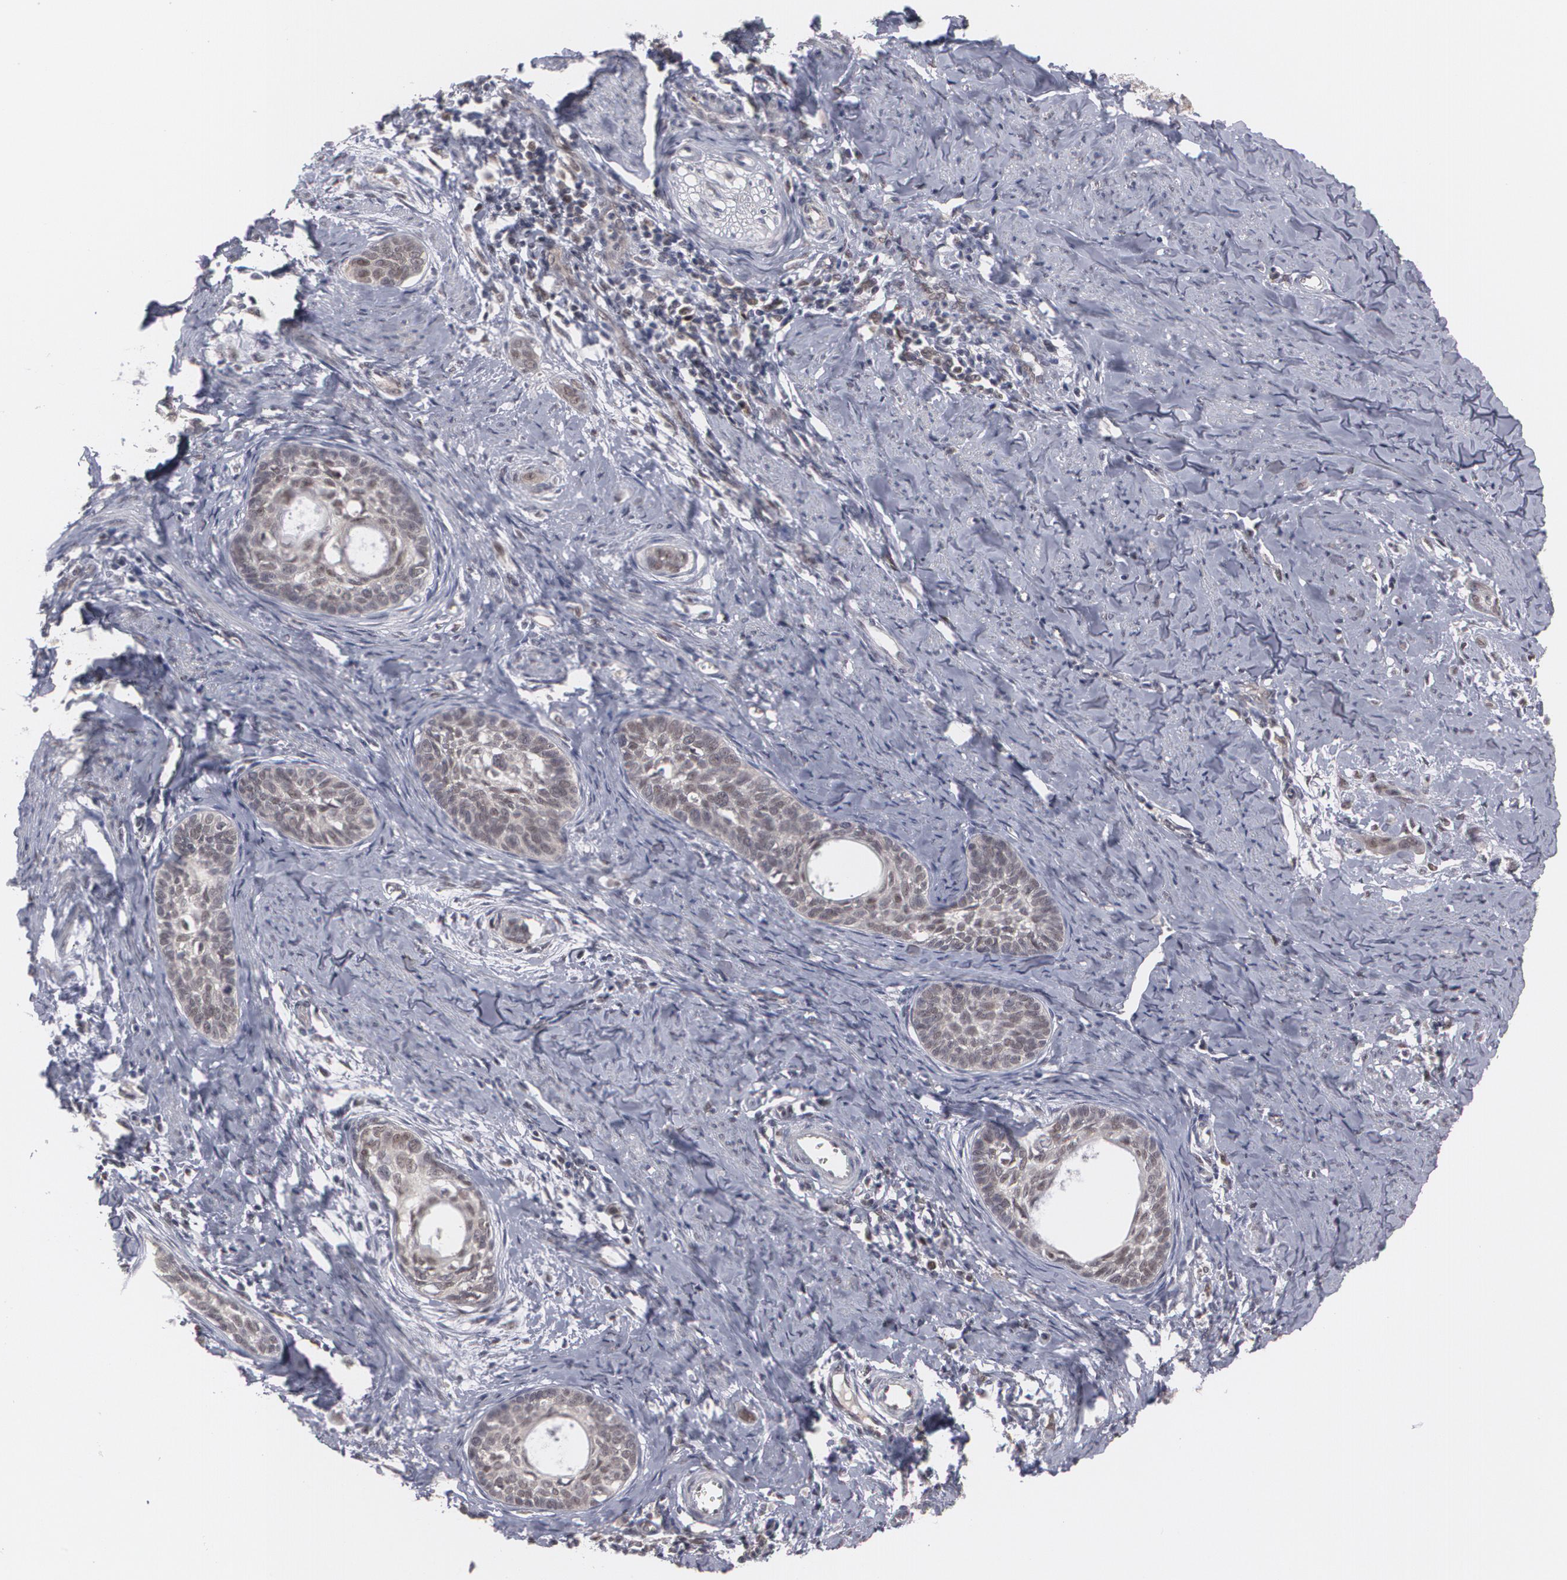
{"staining": {"intensity": "moderate", "quantity": ">75%", "location": "nuclear"}, "tissue": "cervical cancer", "cell_type": "Tumor cells", "image_type": "cancer", "snomed": [{"axis": "morphology", "description": "Squamous cell carcinoma, NOS"}, {"axis": "topography", "description": "Cervix"}], "caption": "Immunohistochemical staining of human cervical cancer (squamous cell carcinoma) displays medium levels of moderate nuclear staining in approximately >75% of tumor cells.", "gene": "INTS6", "patient": {"sex": "female", "age": 33}}